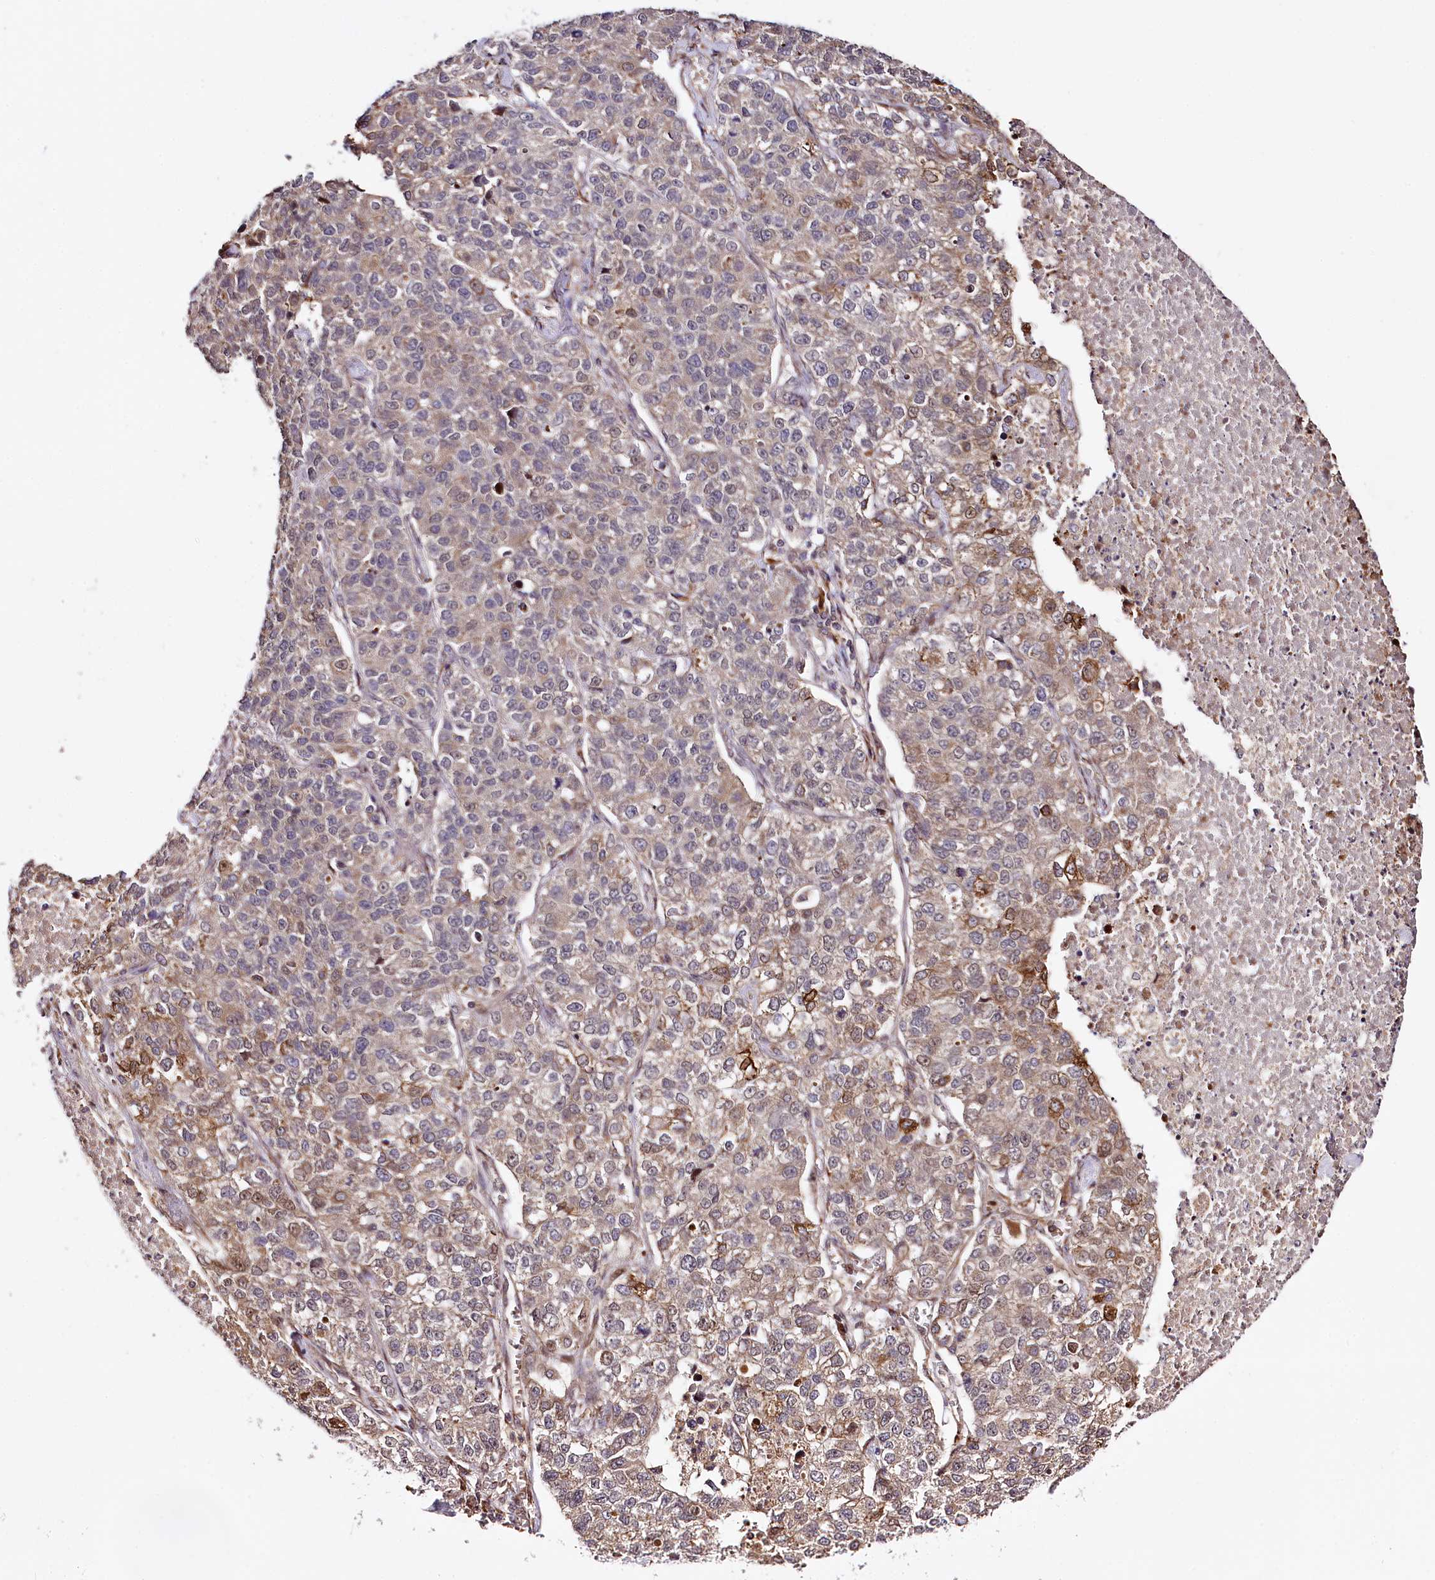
{"staining": {"intensity": "weak", "quantity": "<25%", "location": "cytoplasmic/membranous"}, "tissue": "lung cancer", "cell_type": "Tumor cells", "image_type": "cancer", "snomed": [{"axis": "morphology", "description": "Adenocarcinoma, NOS"}, {"axis": "topography", "description": "Lung"}], "caption": "Tumor cells are negative for brown protein staining in lung cancer (adenocarcinoma).", "gene": "CUTC", "patient": {"sex": "male", "age": 49}}